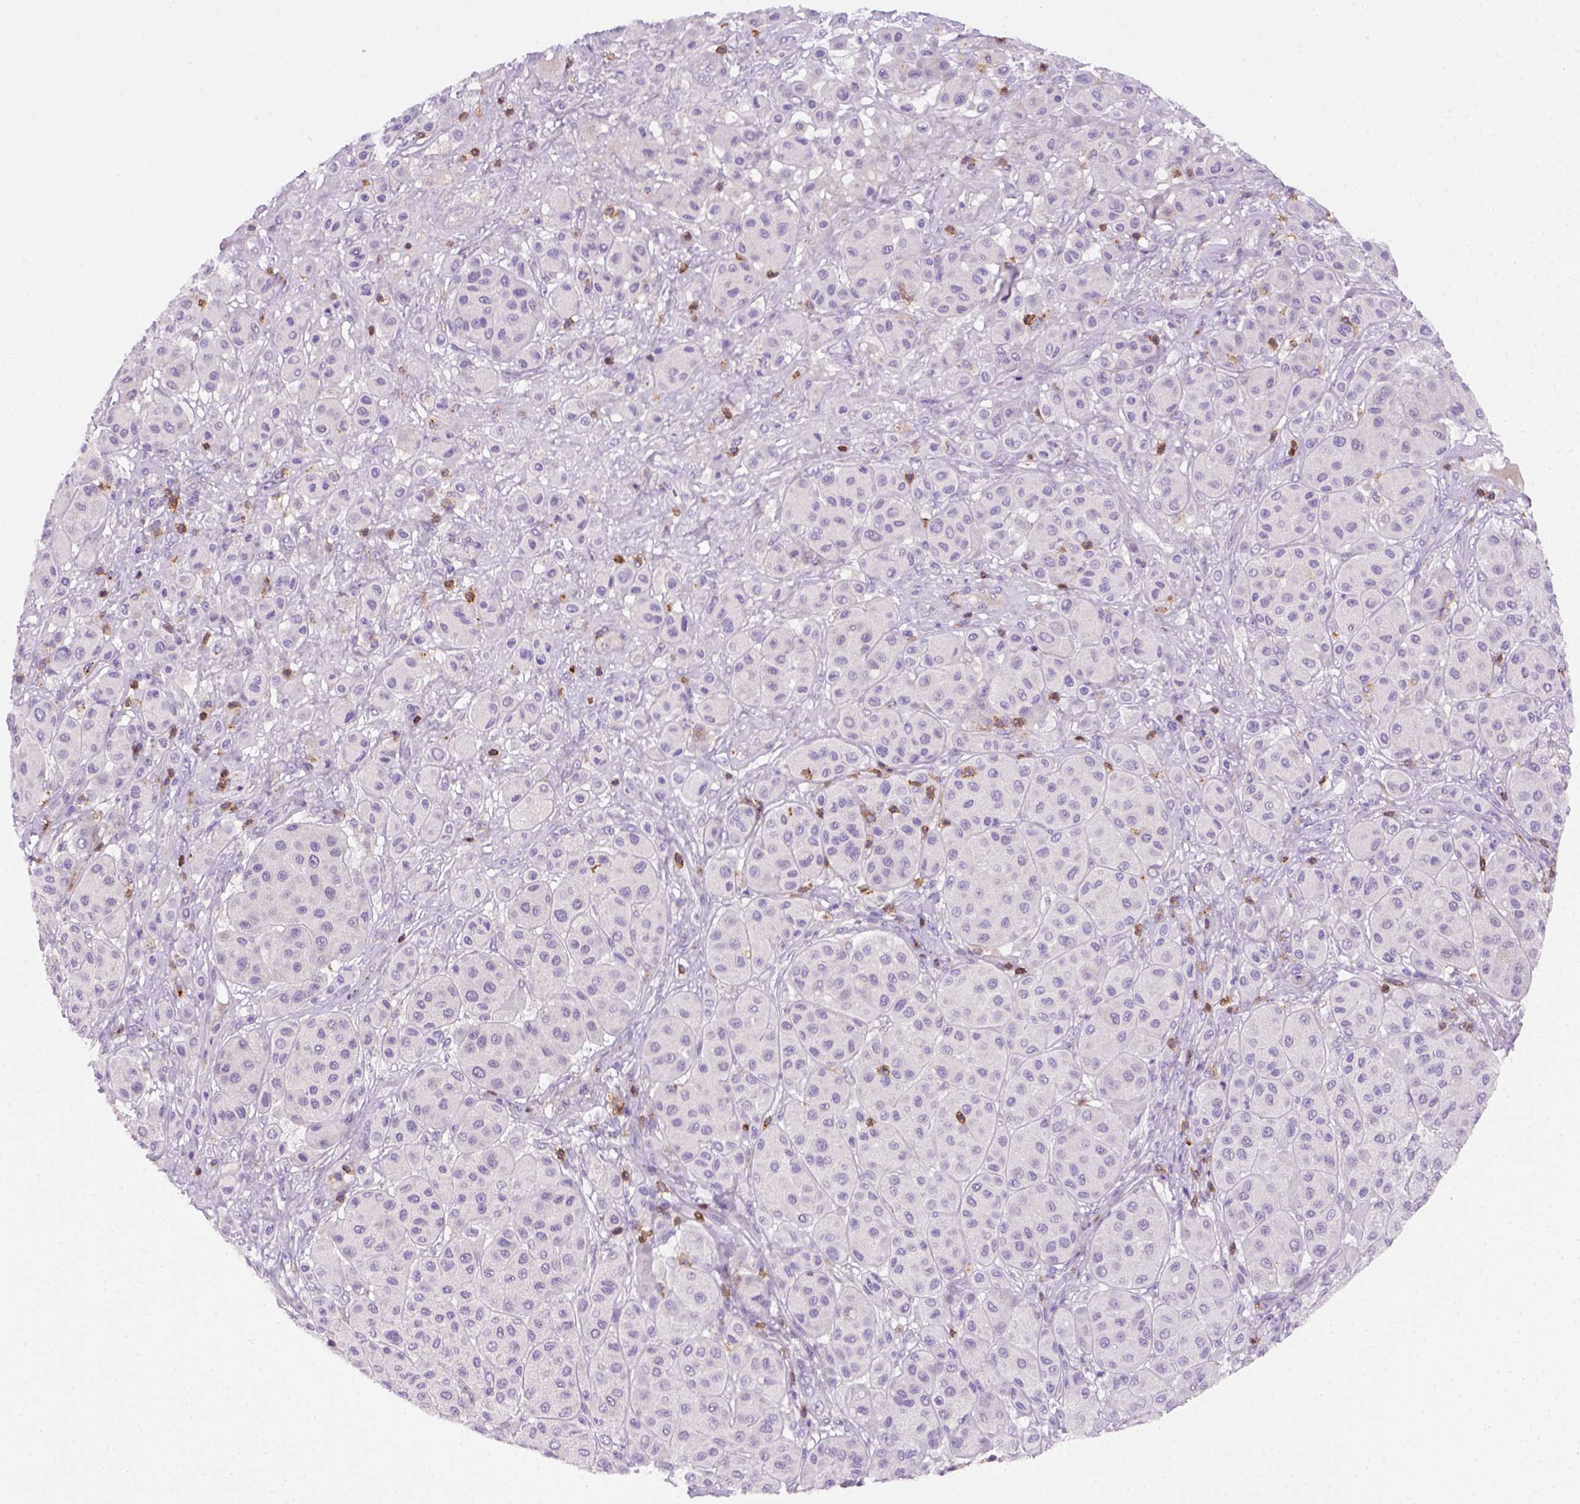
{"staining": {"intensity": "negative", "quantity": "none", "location": "none"}, "tissue": "melanoma", "cell_type": "Tumor cells", "image_type": "cancer", "snomed": [{"axis": "morphology", "description": "Malignant melanoma, Metastatic site"}, {"axis": "topography", "description": "Smooth muscle"}], "caption": "DAB (3,3'-diaminobenzidine) immunohistochemical staining of malignant melanoma (metastatic site) displays no significant expression in tumor cells. (Stains: DAB (3,3'-diaminobenzidine) immunohistochemistry with hematoxylin counter stain, Microscopy: brightfield microscopy at high magnification).", "gene": "CD3E", "patient": {"sex": "male", "age": 41}}